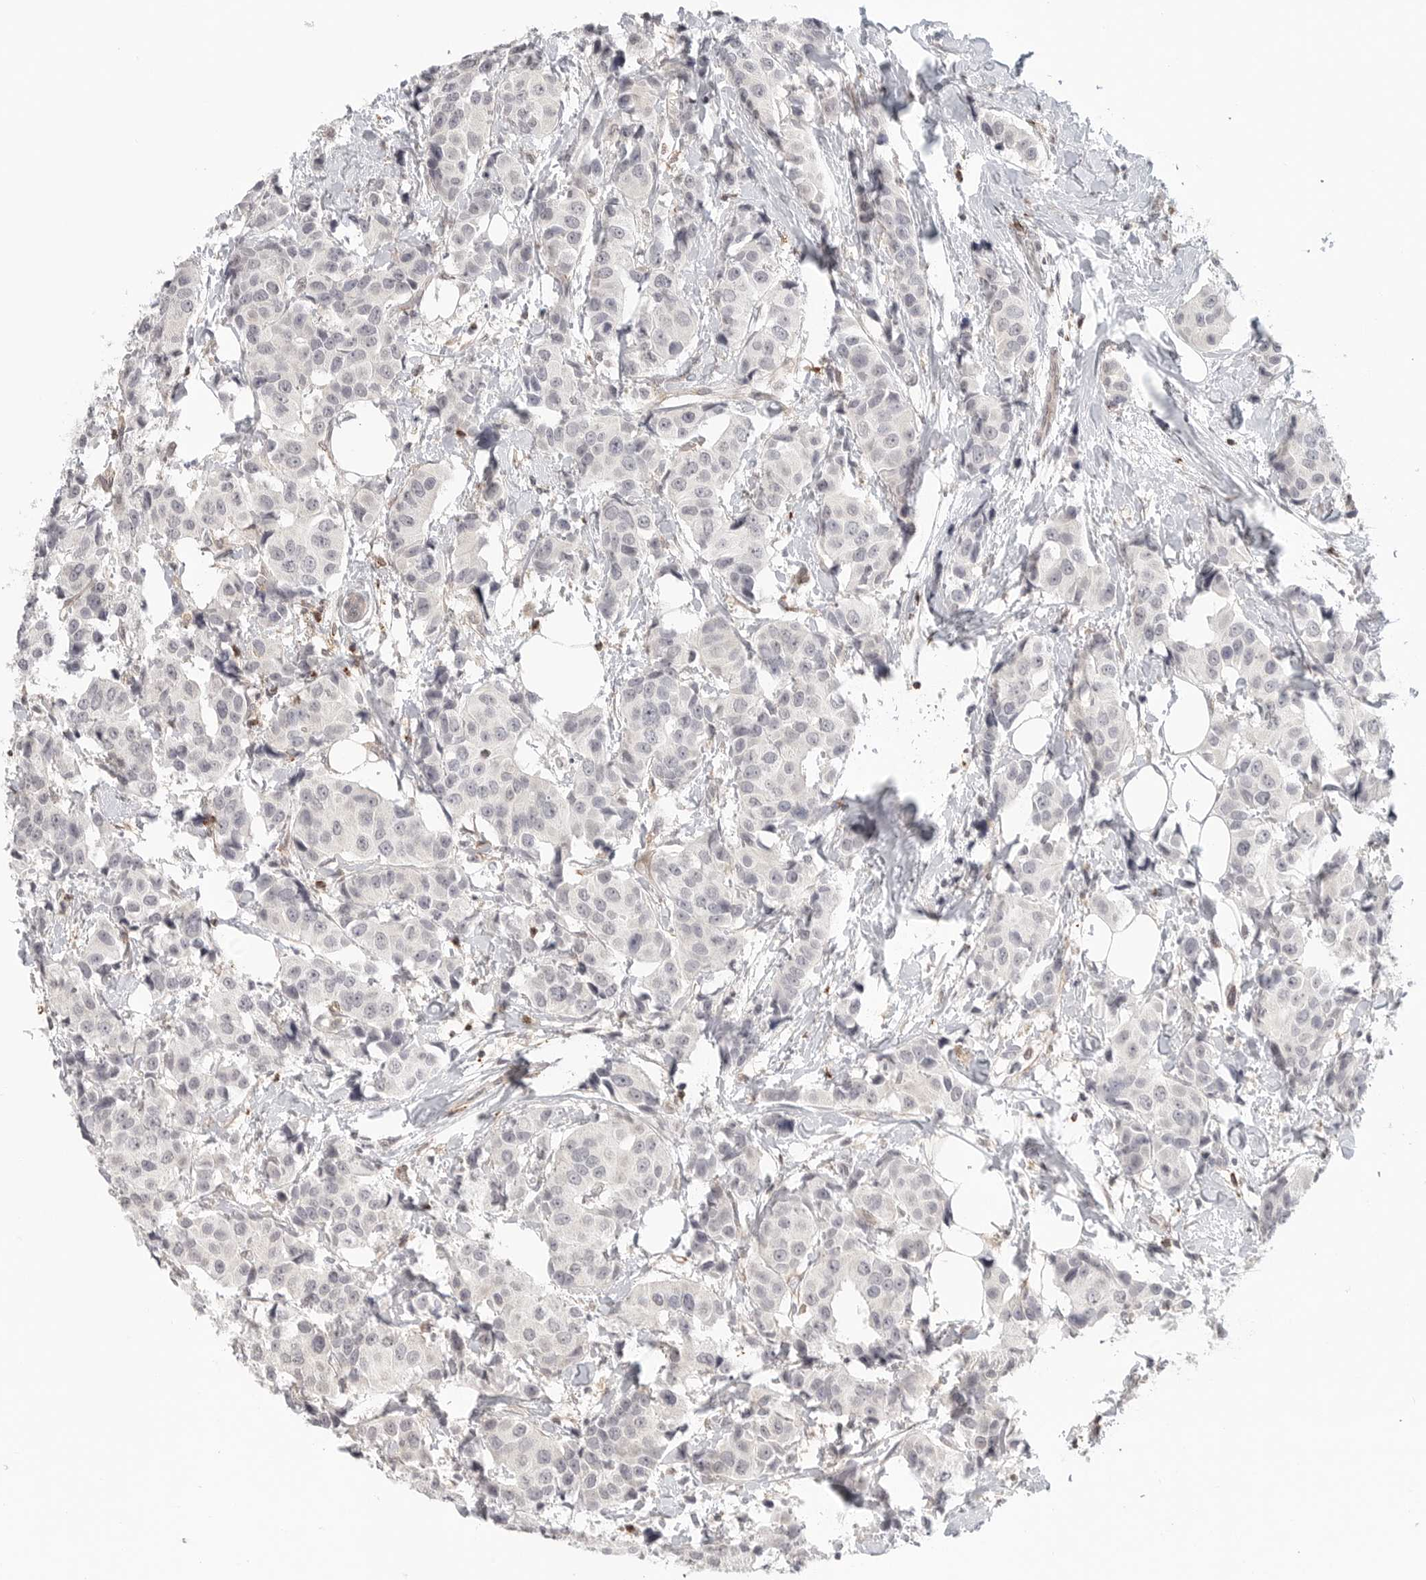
{"staining": {"intensity": "negative", "quantity": "none", "location": "none"}, "tissue": "breast cancer", "cell_type": "Tumor cells", "image_type": "cancer", "snomed": [{"axis": "morphology", "description": "Normal tissue, NOS"}, {"axis": "morphology", "description": "Duct carcinoma"}, {"axis": "topography", "description": "Breast"}], "caption": "Human breast cancer stained for a protein using IHC shows no expression in tumor cells.", "gene": "SH3KBP1", "patient": {"sex": "female", "age": 39}}